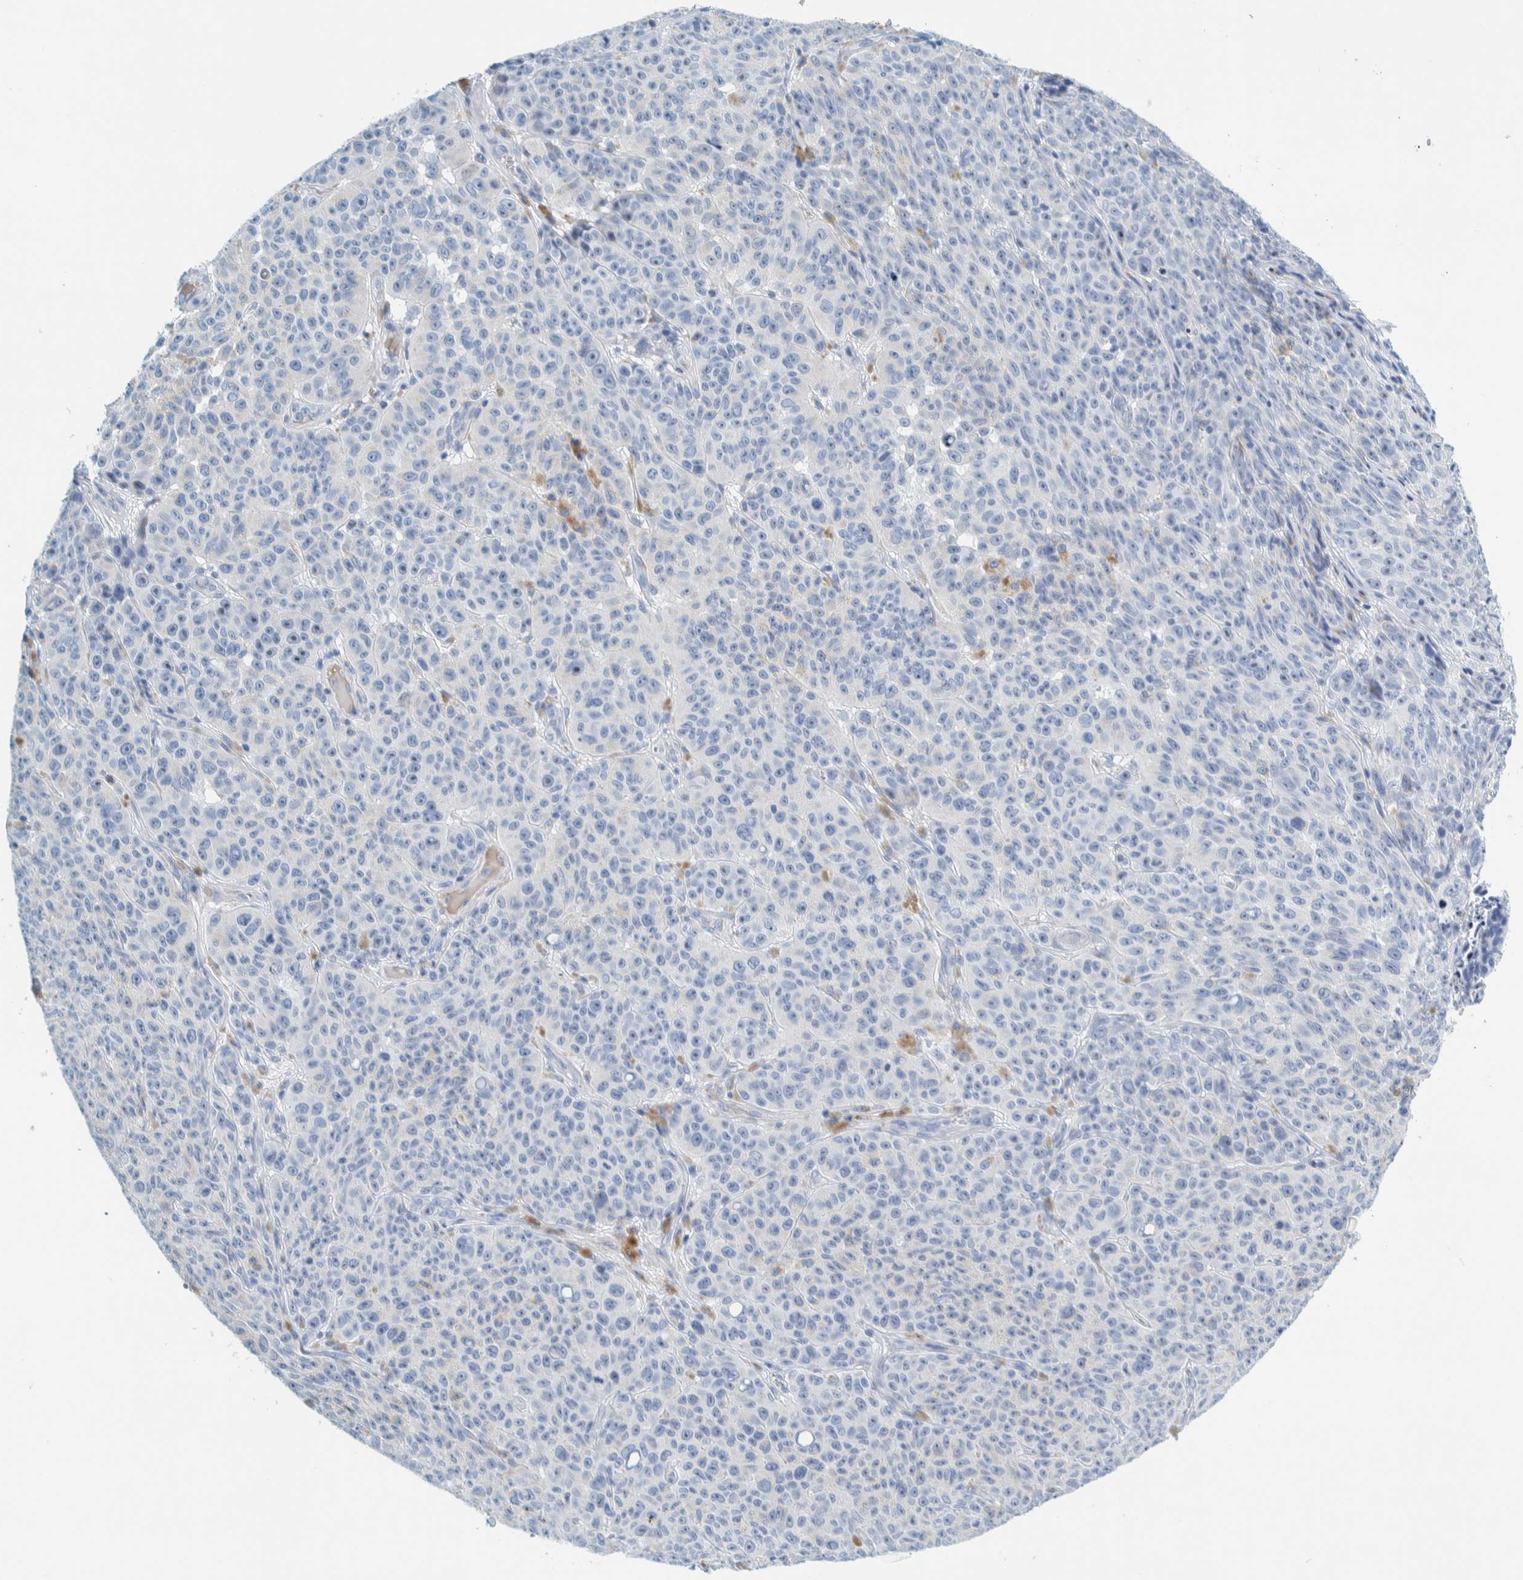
{"staining": {"intensity": "negative", "quantity": "none", "location": "none"}, "tissue": "melanoma", "cell_type": "Tumor cells", "image_type": "cancer", "snomed": [{"axis": "morphology", "description": "Malignant melanoma, NOS"}, {"axis": "topography", "description": "Skin"}], "caption": "Protein analysis of melanoma exhibits no significant expression in tumor cells.", "gene": "MOG", "patient": {"sex": "female", "age": 82}}